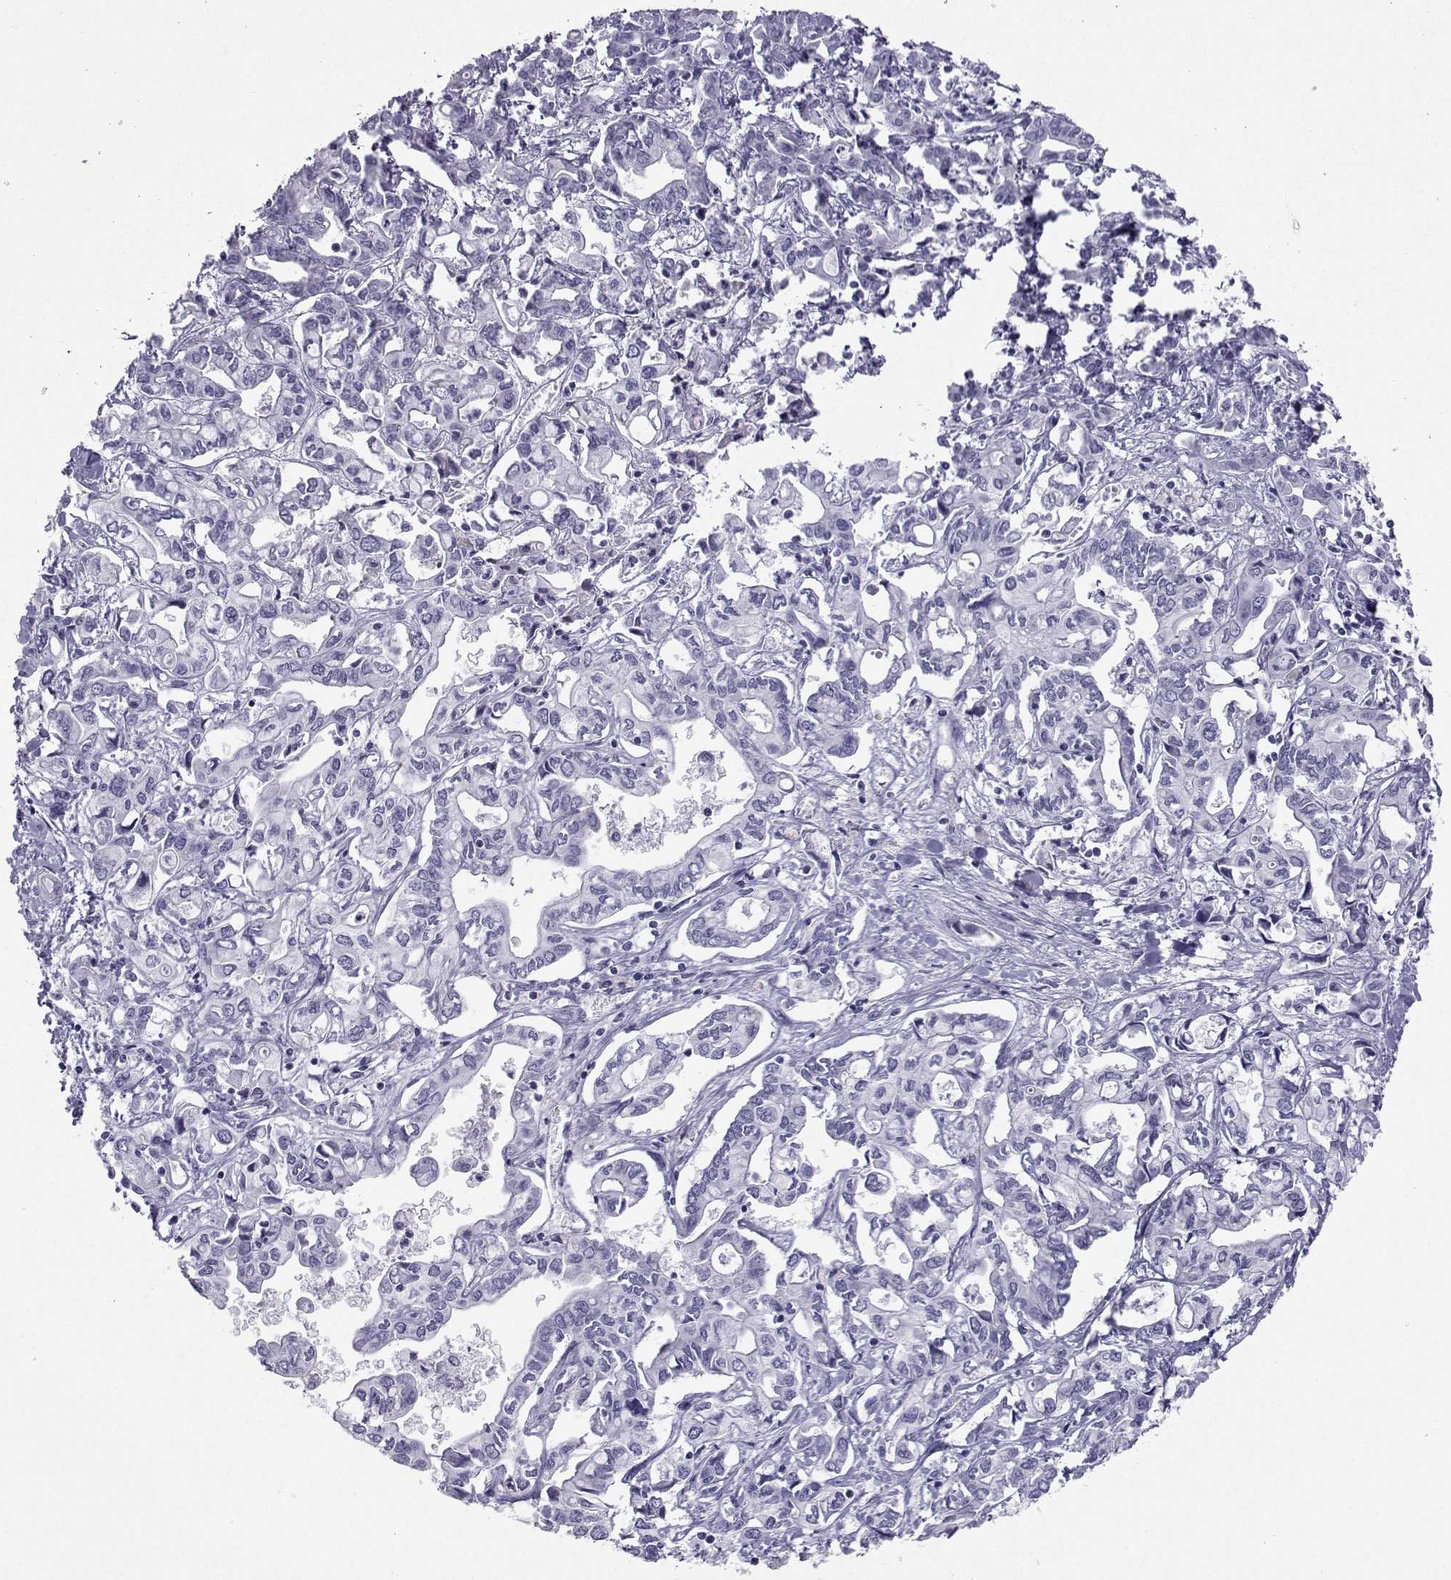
{"staining": {"intensity": "negative", "quantity": "none", "location": "none"}, "tissue": "liver cancer", "cell_type": "Tumor cells", "image_type": "cancer", "snomed": [{"axis": "morphology", "description": "Cholangiocarcinoma"}, {"axis": "topography", "description": "Liver"}], "caption": "Tumor cells show no significant staining in liver cancer (cholangiocarcinoma).", "gene": "SST", "patient": {"sex": "female", "age": 64}}